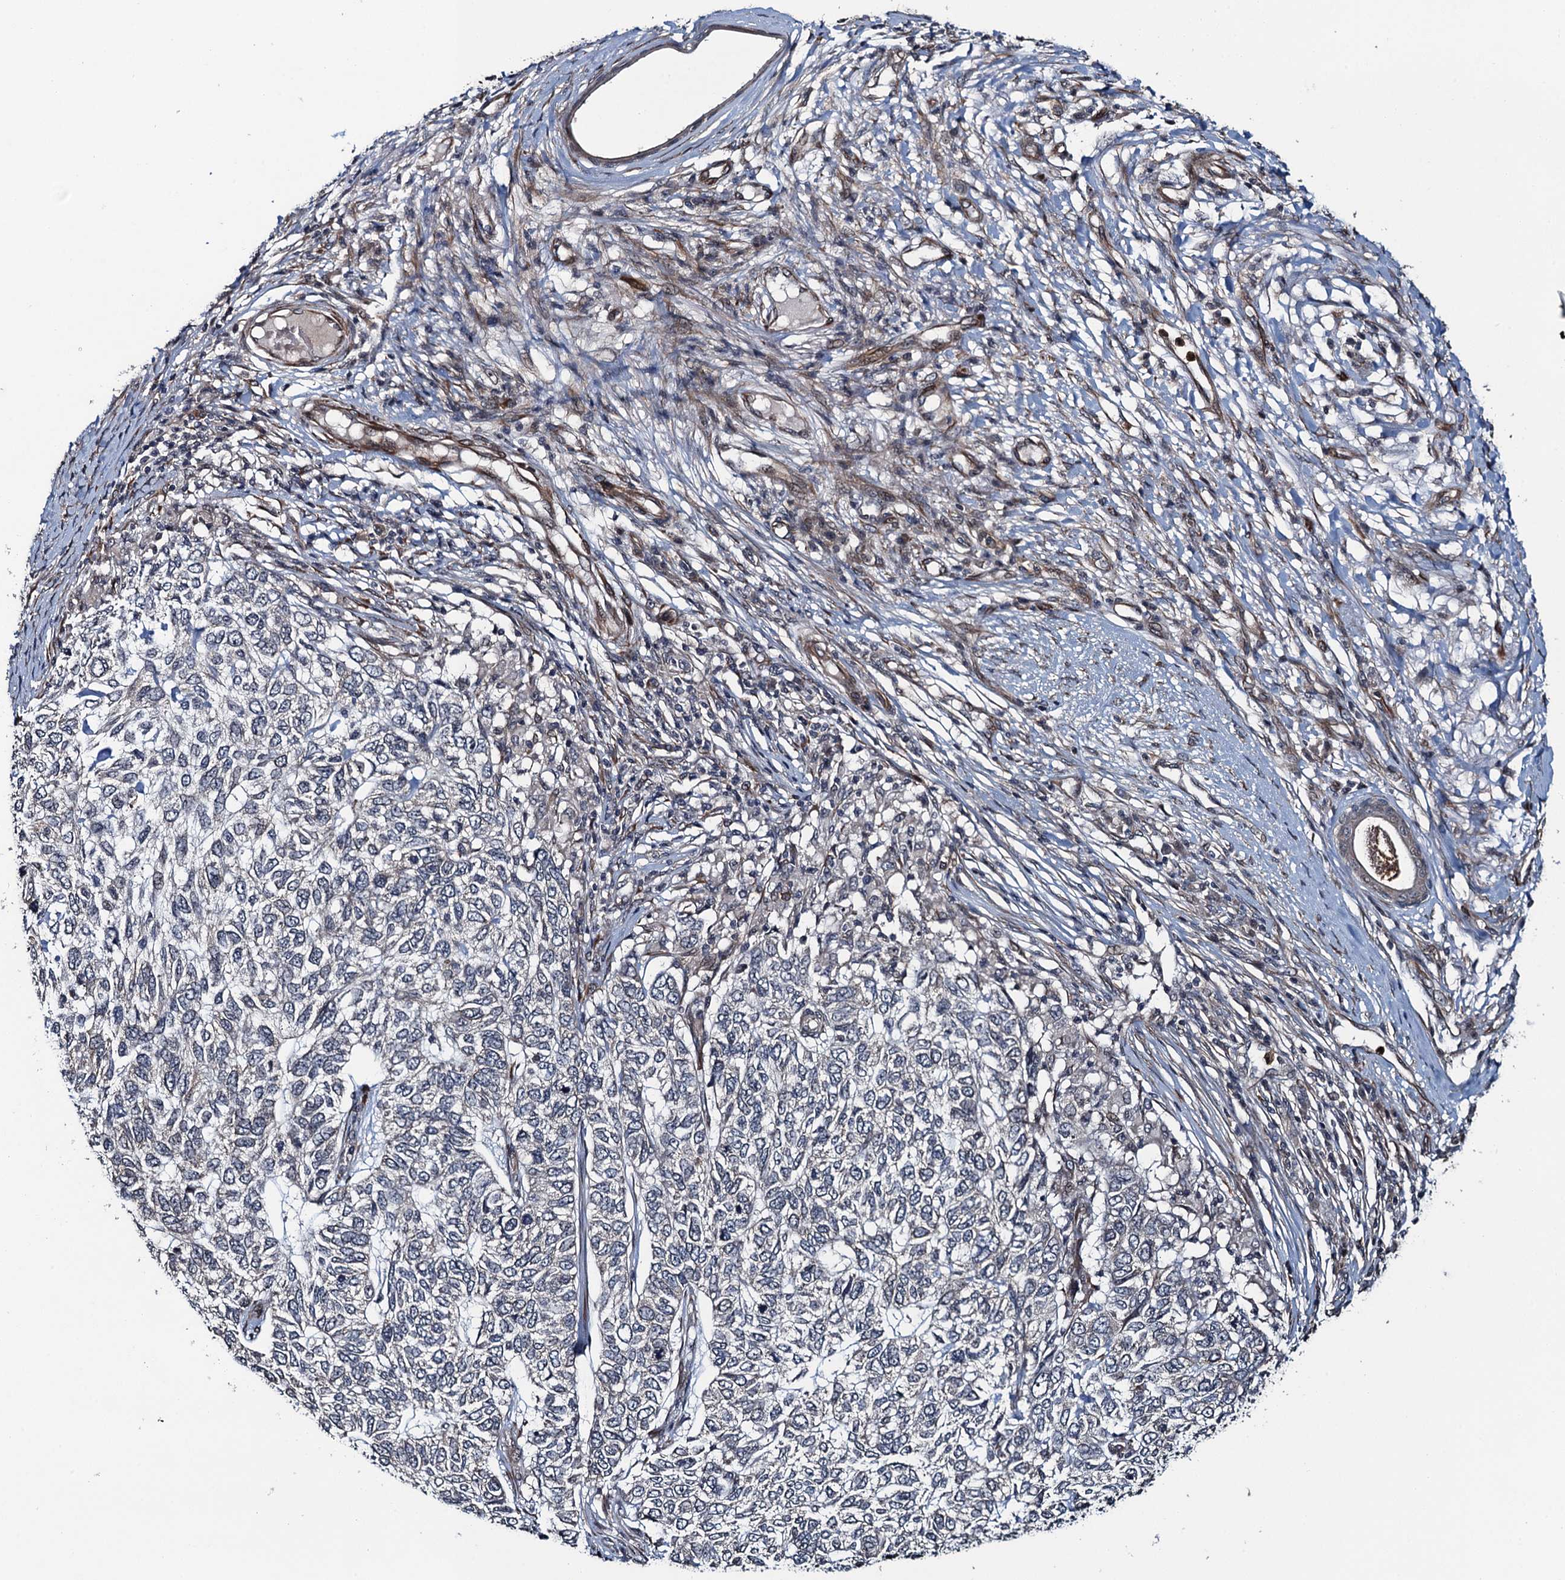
{"staining": {"intensity": "negative", "quantity": "none", "location": "none"}, "tissue": "skin cancer", "cell_type": "Tumor cells", "image_type": "cancer", "snomed": [{"axis": "morphology", "description": "Basal cell carcinoma"}, {"axis": "topography", "description": "Skin"}], "caption": "DAB immunohistochemical staining of skin cancer displays no significant staining in tumor cells.", "gene": "WHAMM", "patient": {"sex": "female", "age": 65}}